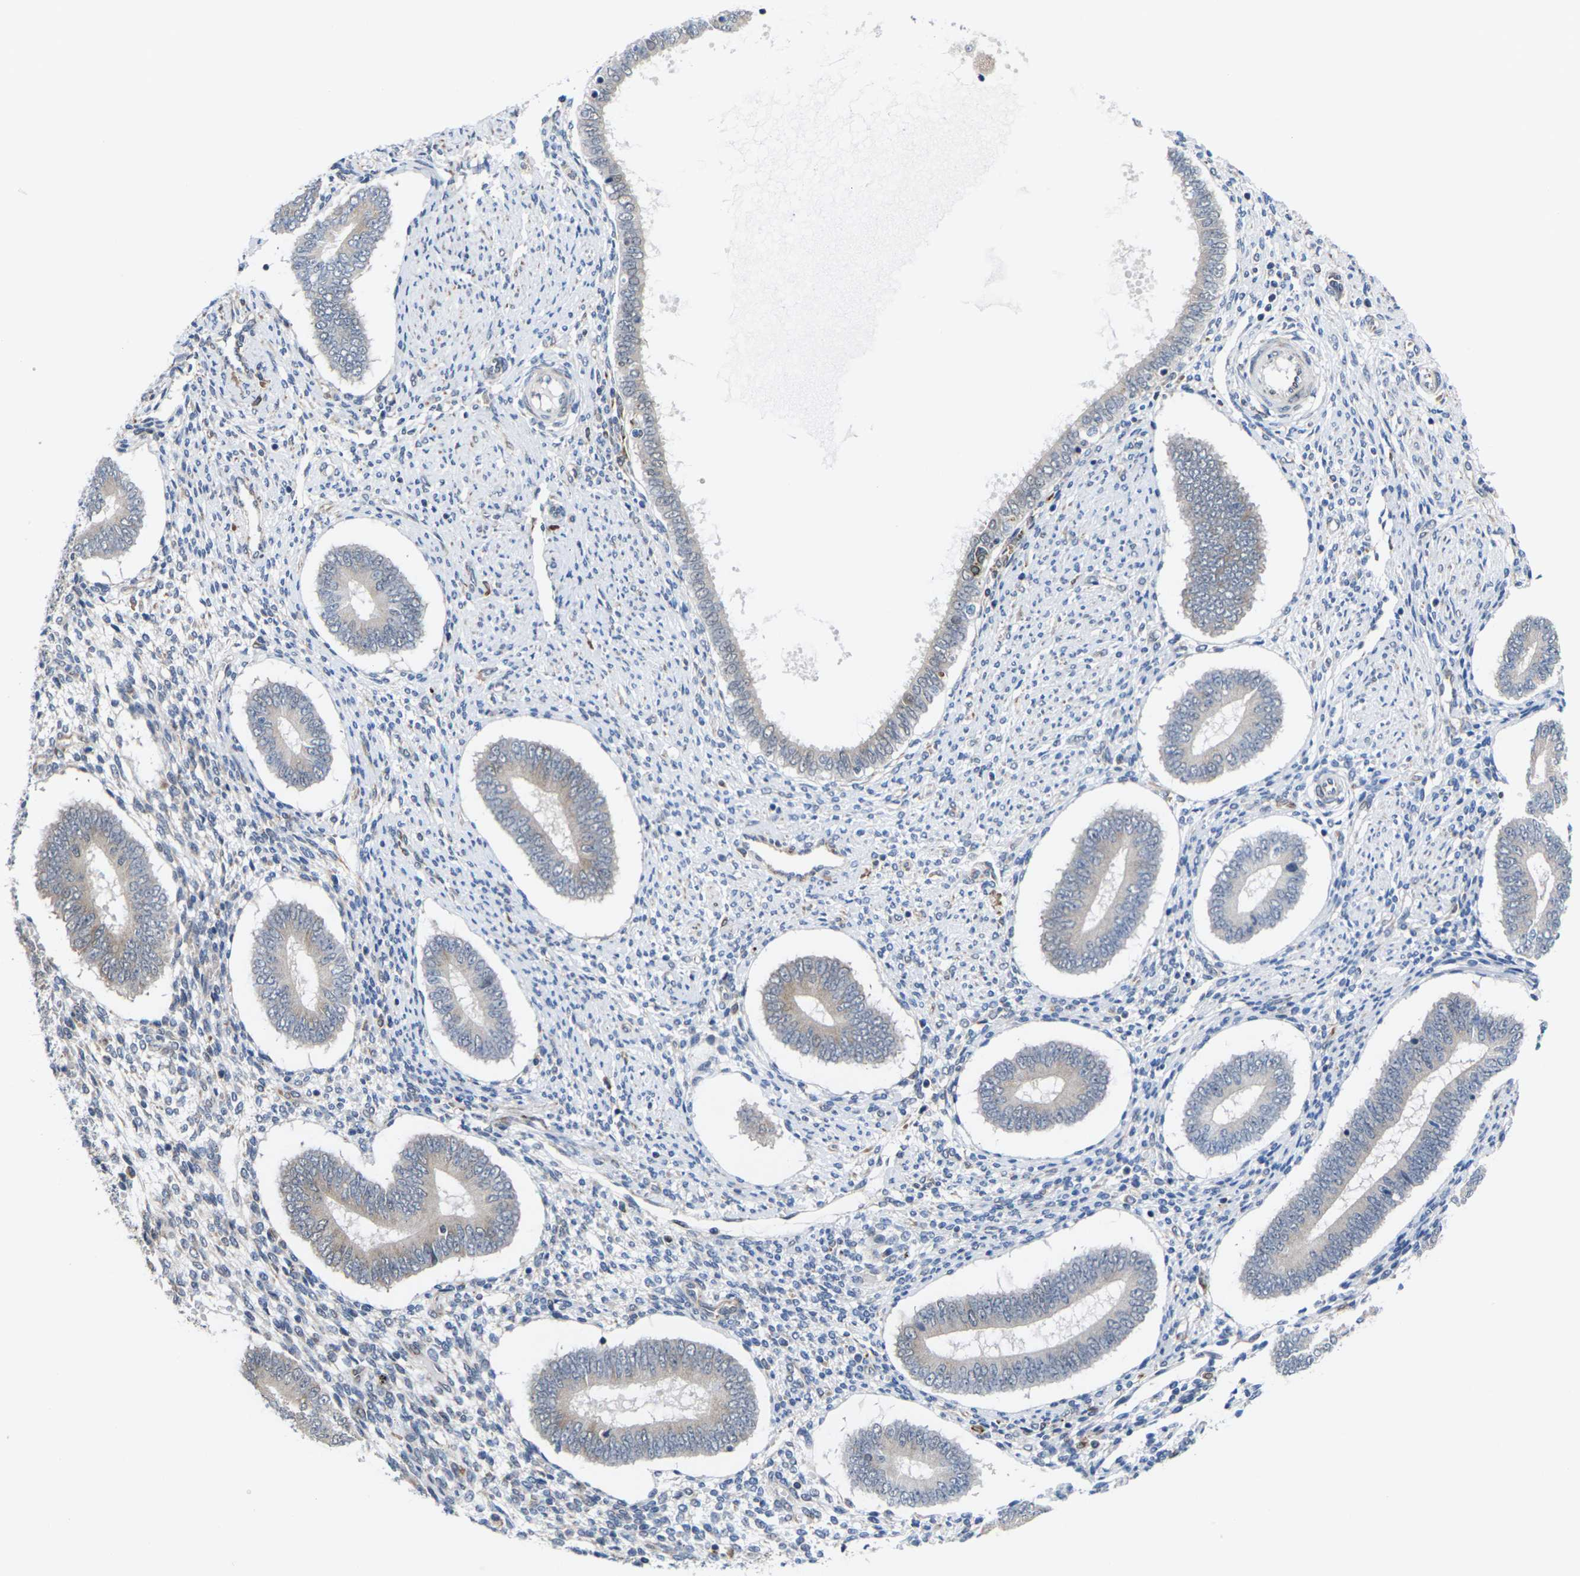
{"staining": {"intensity": "negative", "quantity": "none", "location": "none"}, "tissue": "endometrium", "cell_type": "Cells in endometrial stroma", "image_type": "normal", "snomed": [{"axis": "morphology", "description": "Normal tissue, NOS"}, {"axis": "topography", "description": "Endometrium"}], "caption": "Cells in endometrial stroma show no significant protein positivity in normal endometrium. The staining was performed using DAB (3,3'-diaminobenzidine) to visualize the protein expression in brown, while the nuclei were stained in blue with hematoxylin (Magnification: 20x).", "gene": "PDZK1IP1", "patient": {"sex": "female", "age": 42}}